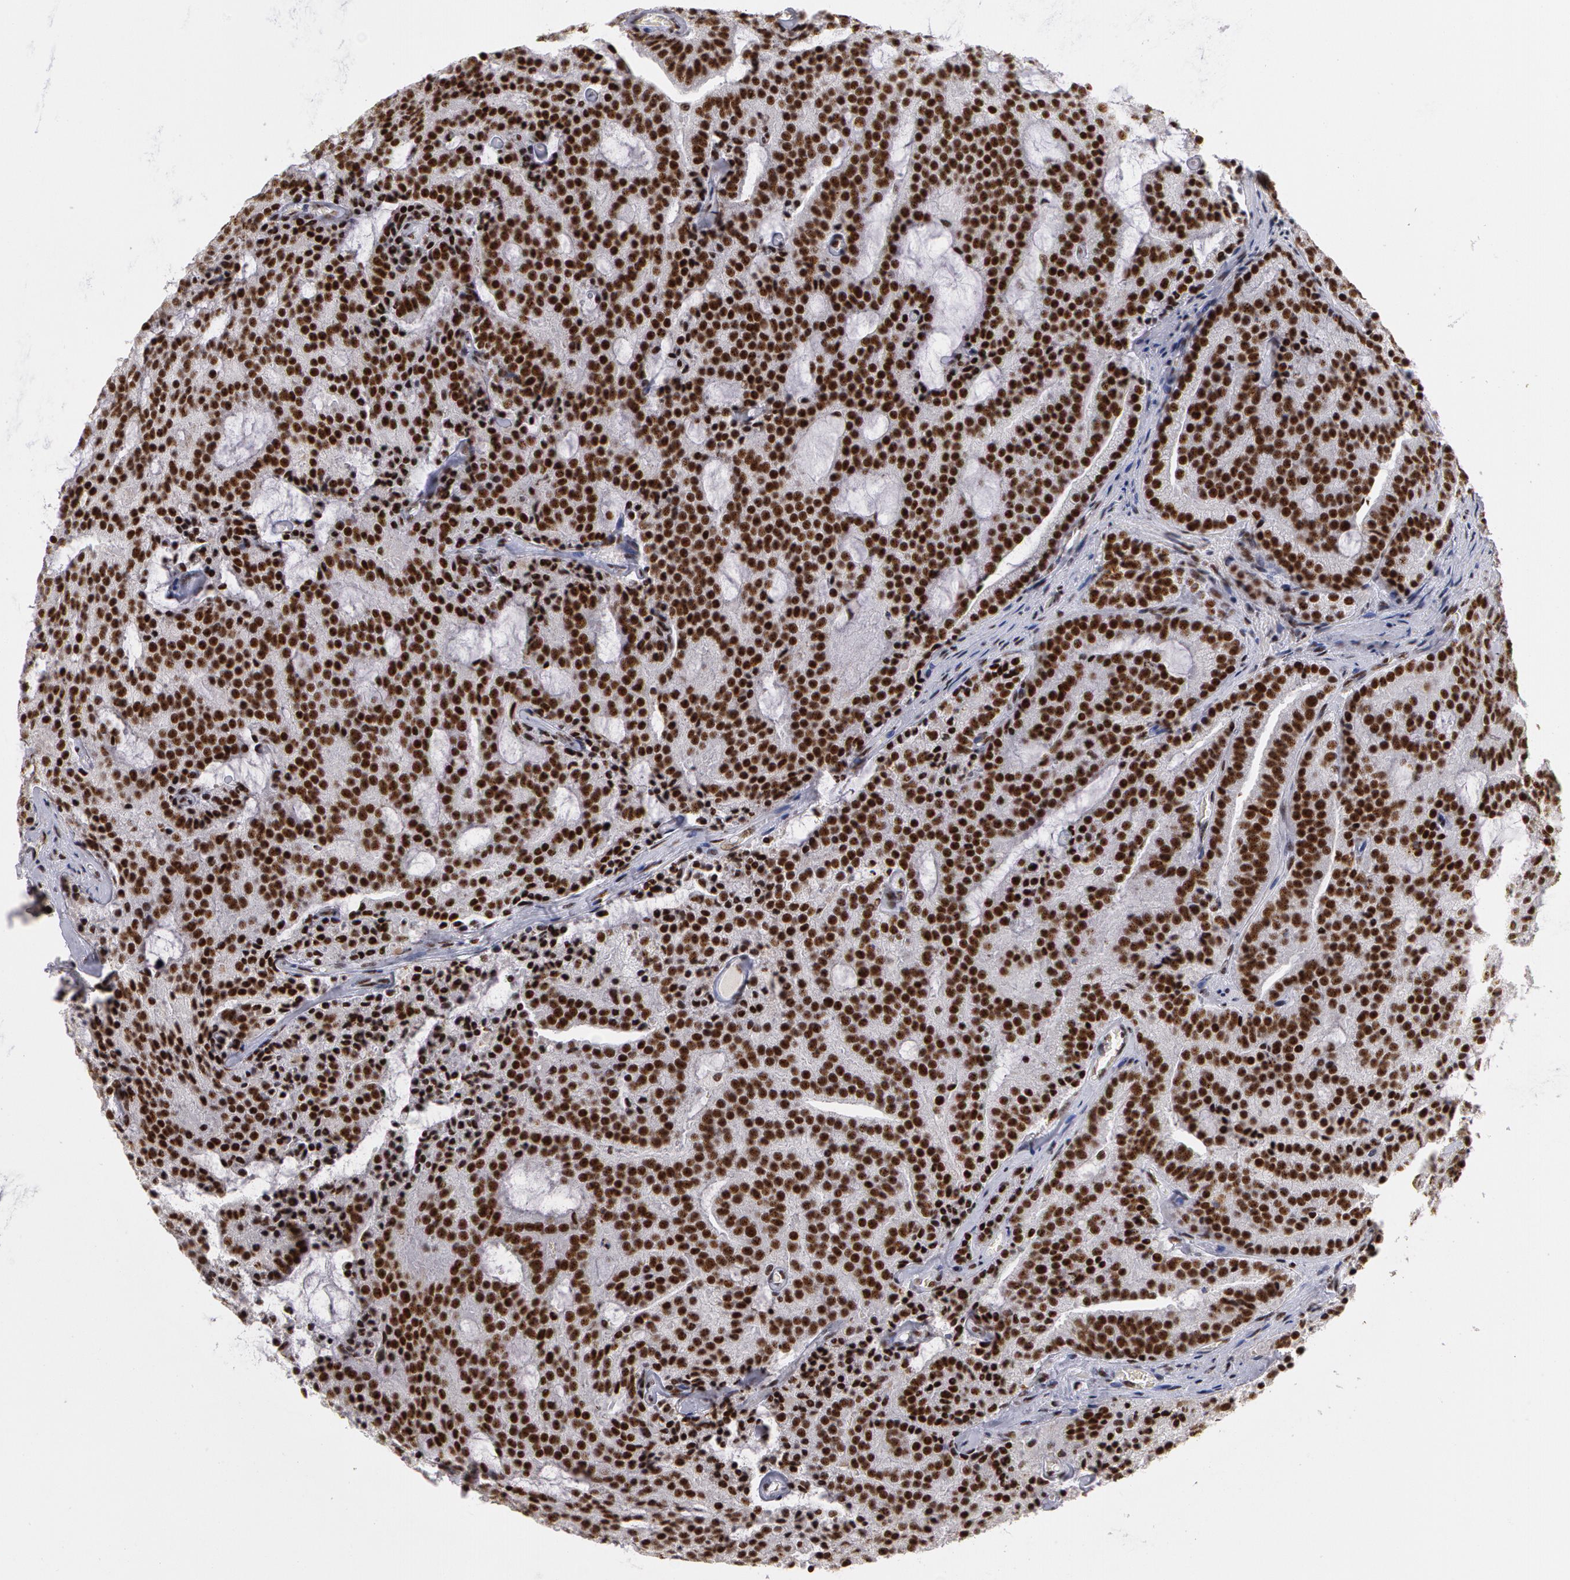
{"staining": {"intensity": "strong", "quantity": ">75%", "location": "nuclear"}, "tissue": "prostate cancer", "cell_type": "Tumor cells", "image_type": "cancer", "snomed": [{"axis": "morphology", "description": "Adenocarcinoma, Medium grade"}, {"axis": "topography", "description": "Prostate"}], "caption": "DAB immunohistochemical staining of human prostate medium-grade adenocarcinoma shows strong nuclear protein expression in about >75% of tumor cells.", "gene": "PNN", "patient": {"sex": "male", "age": 65}}